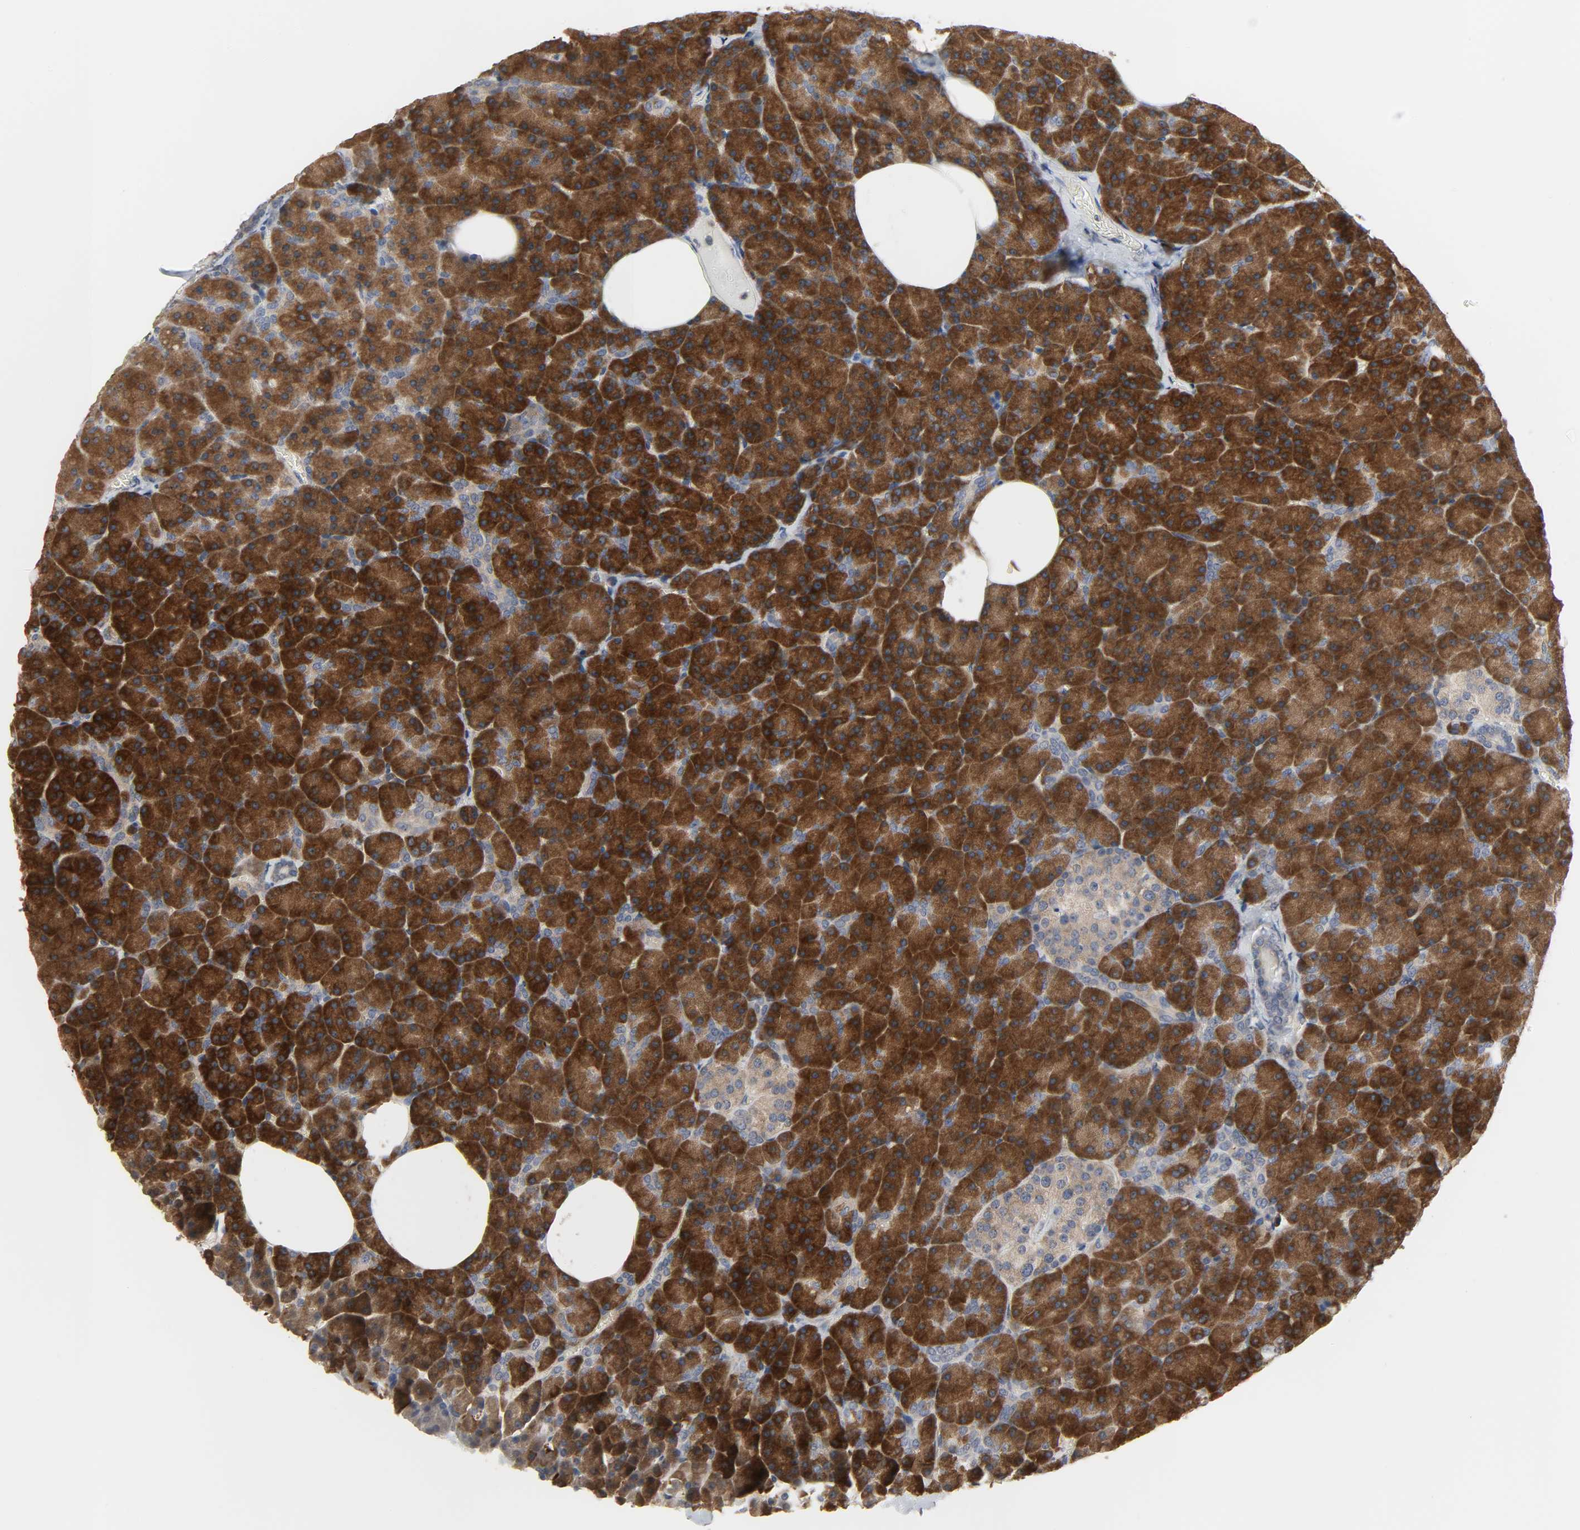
{"staining": {"intensity": "strong", "quantity": ">75%", "location": "cytoplasmic/membranous"}, "tissue": "pancreas", "cell_type": "Exocrine glandular cells", "image_type": "normal", "snomed": [{"axis": "morphology", "description": "Normal tissue, NOS"}, {"axis": "topography", "description": "Pancreas"}], "caption": "A high amount of strong cytoplasmic/membranous positivity is identified in about >75% of exocrine glandular cells in benign pancreas. (Brightfield microscopy of DAB IHC at high magnification).", "gene": "PLEKHA2", "patient": {"sex": "female", "age": 35}}